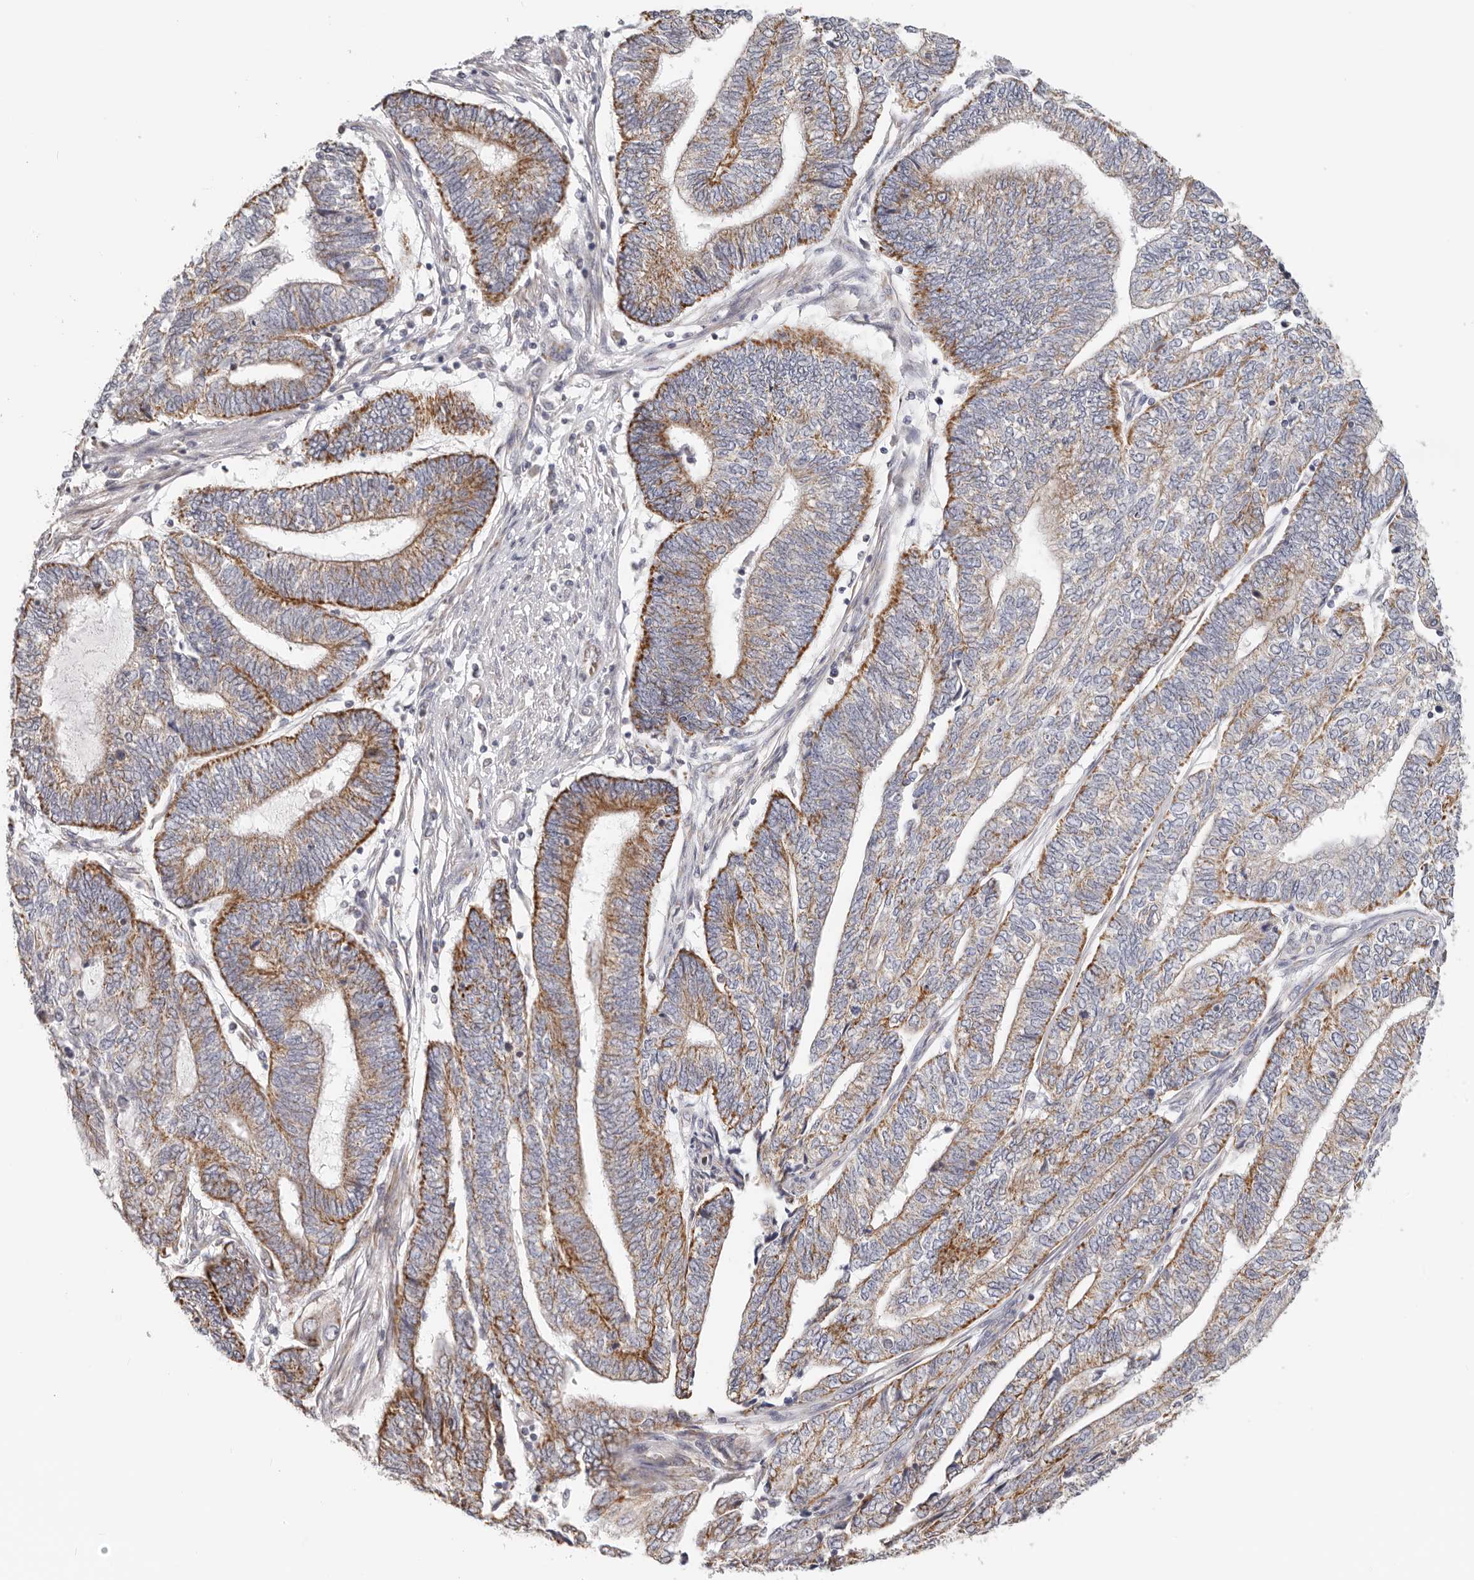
{"staining": {"intensity": "moderate", "quantity": "25%-75%", "location": "cytoplasmic/membranous"}, "tissue": "endometrial cancer", "cell_type": "Tumor cells", "image_type": "cancer", "snomed": [{"axis": "morphology", "description": "Adenocarcinoma, NOS"}, {"axis": "topography", "description": "Uterus"}, {"axis": "topography", "description": "Endometrium"}], "caption": "IHC micrograph of endometrial cancer (adenocarcinoma) stained for a protein (brown), which shows medium levels of moderate cytoplasmic/membranous expression in about 25%-75% of tumor cells.", "gene": "AFDN", "patient": {"sex": "female", "age": 70}}